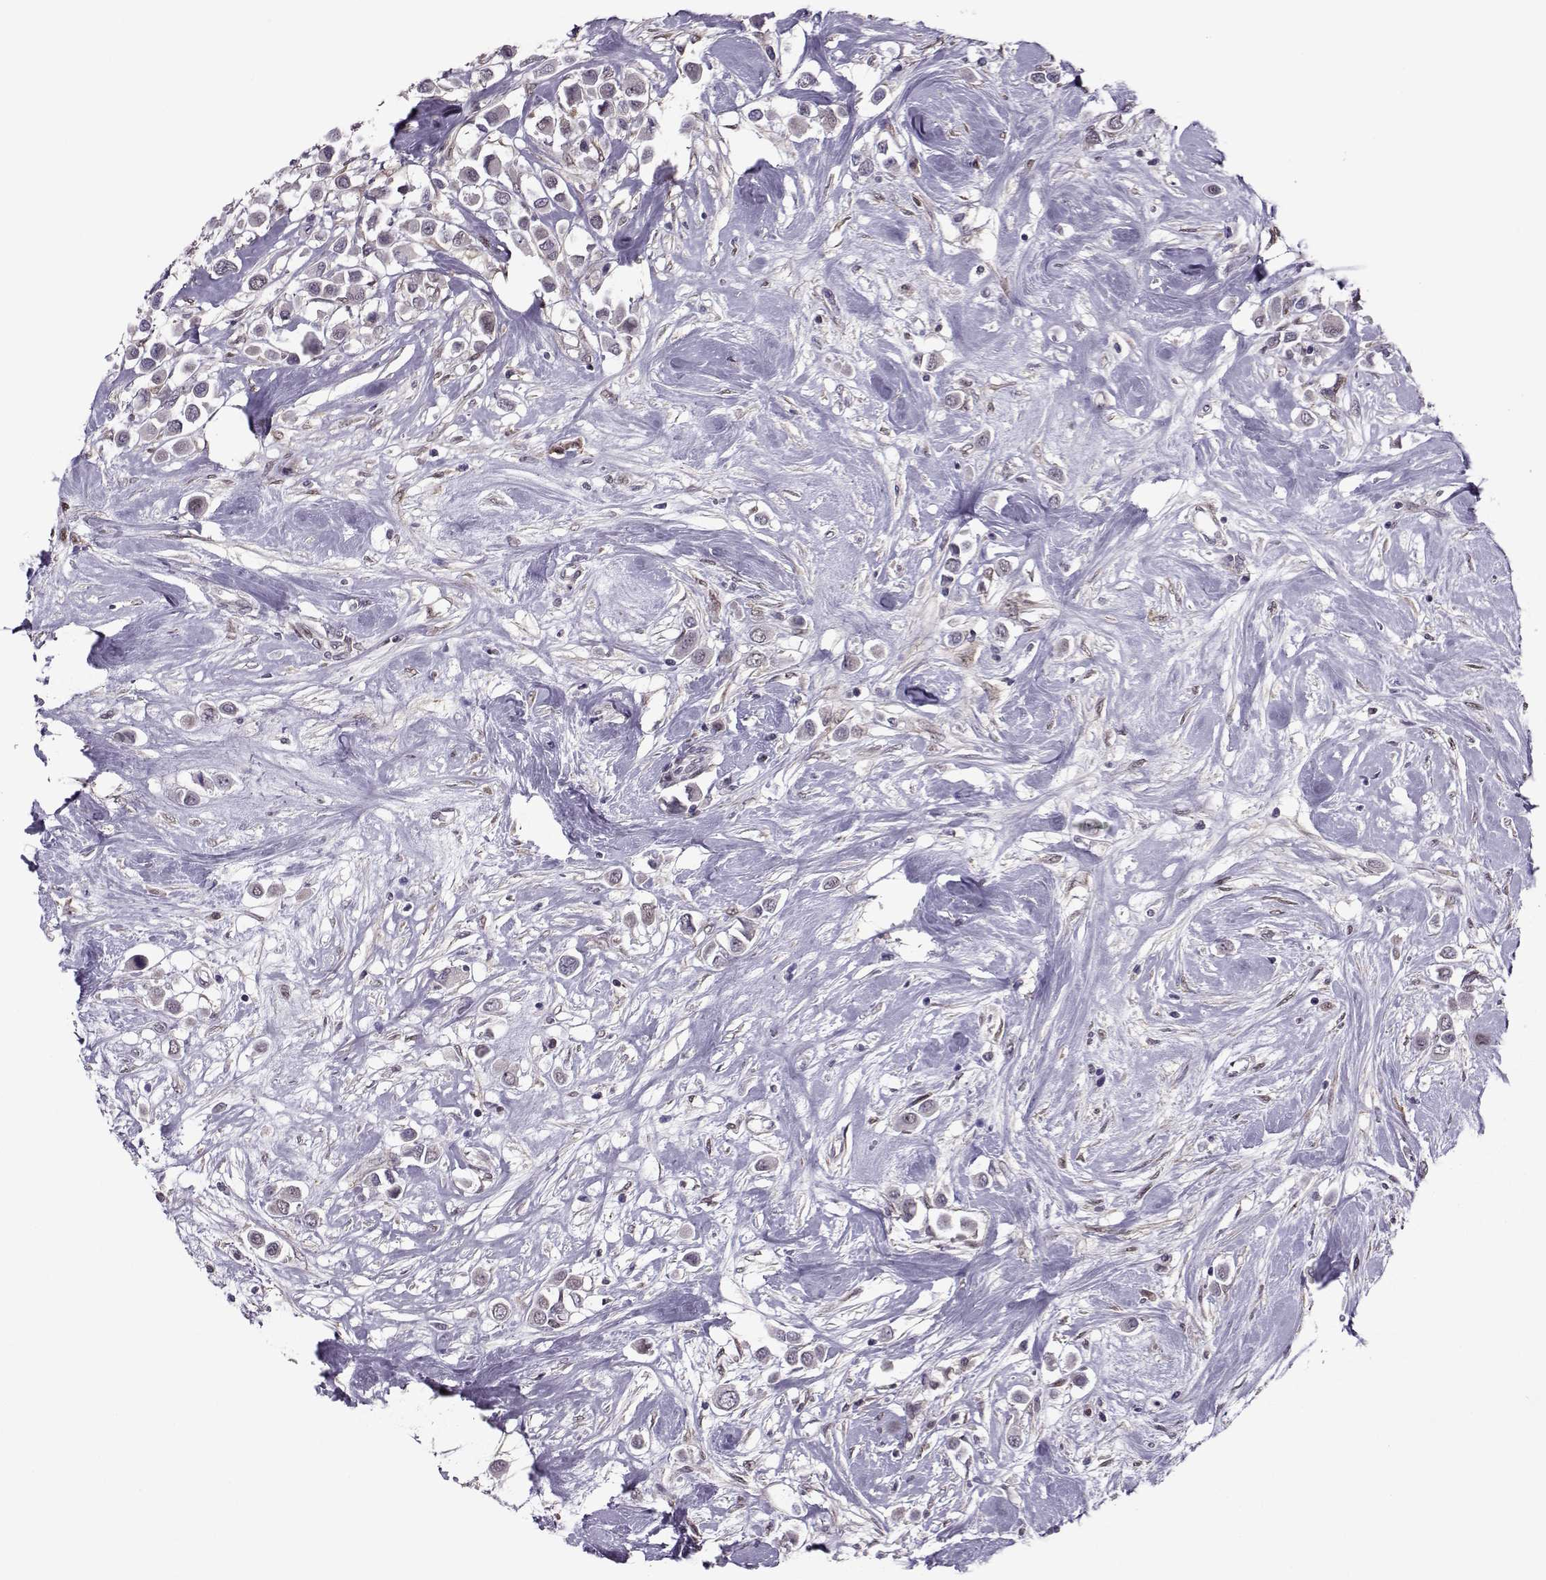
{"staining": {"intensity": "negative", "quantity": "none", "location": "none"}, "tissue": "breast cancer", "cell_type": "Tumor cells", "image_type": "cancer", "snomed": [{"axis": "morphology", "description": "Duct carcinoma"}, {"axis": "topography", "description": "Breast"}], "caption": "This is a histopathology image of immunohistochemistry (IHC) staining of breast intraductal carcinoma, which shows no staining in tumor cells.", "gene": "CDK4", "patient": {"sex": "female", "age": 61}}